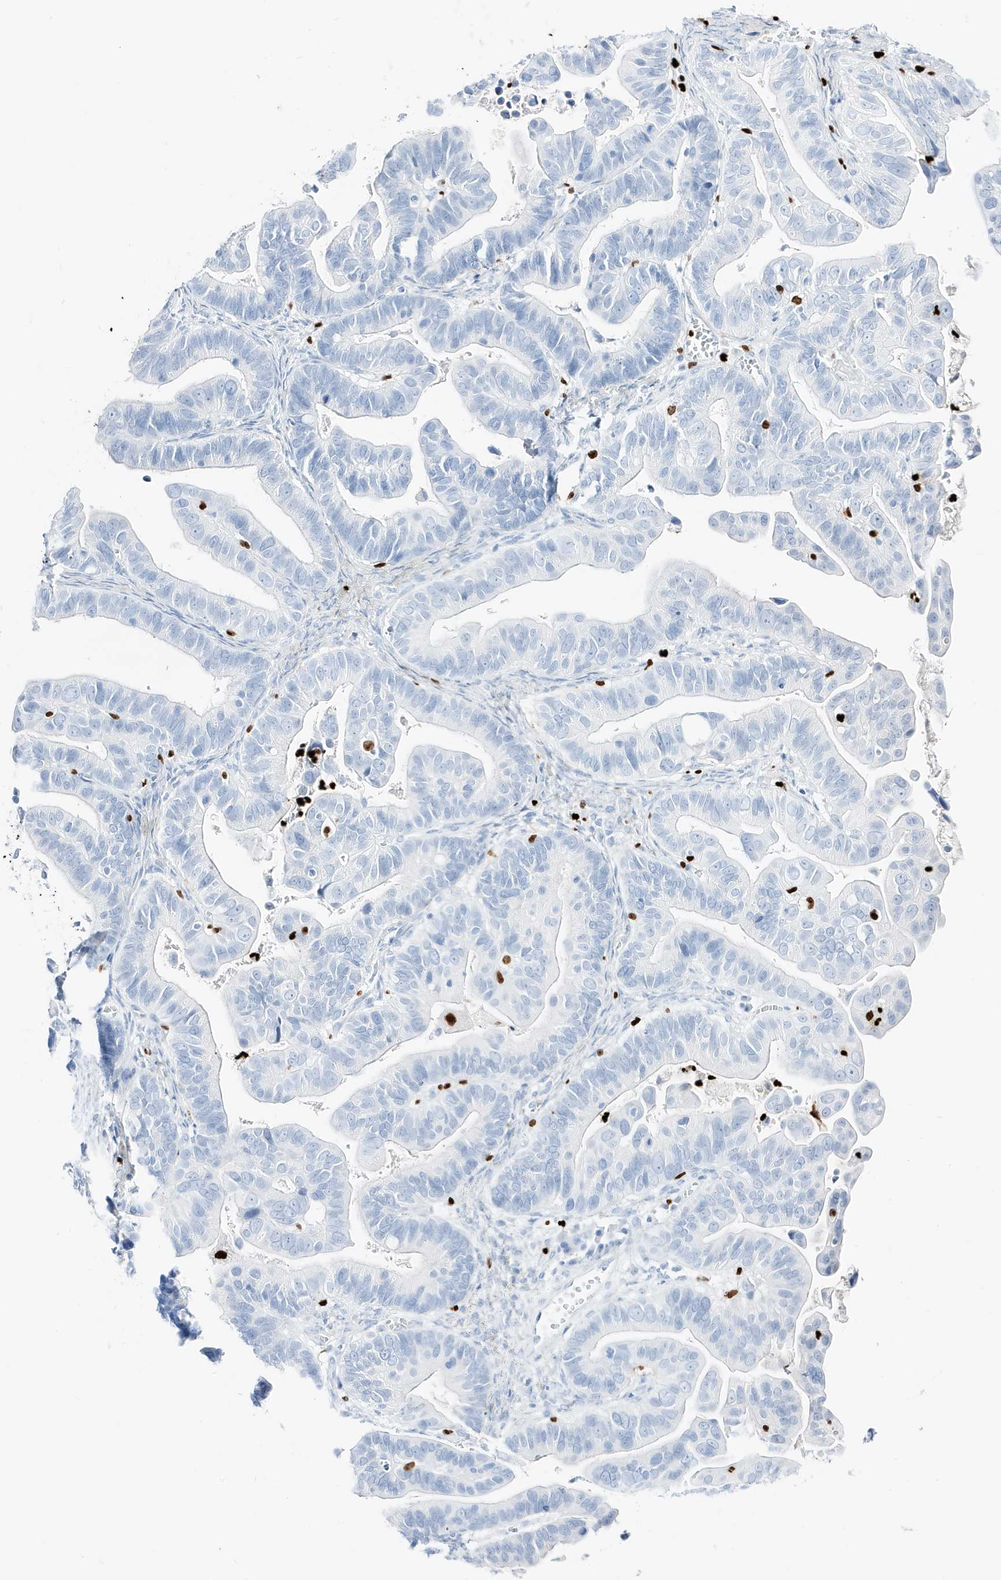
{"staining": {"intensity": "negative", "quantity": "none", "location": "none"}, "tissue": "ovarian cancer", "cell_type": "Tumor cells", "image_type": "cancer", "snomed": [{"axis": "morphology", "description": "Cystadenocarcinoma, serous, NOS"}, {"axis": "topography", "description": "Ovary"}], "caption": "DAB immunohistochemical staining of human serous cystadenocarcinoma (ovarian) demonstrates no significant positivity in tumor cells. Nuclei are stained in blue.", "gene": "MNDA", "patient": {"sex": "female", "age": 56}}